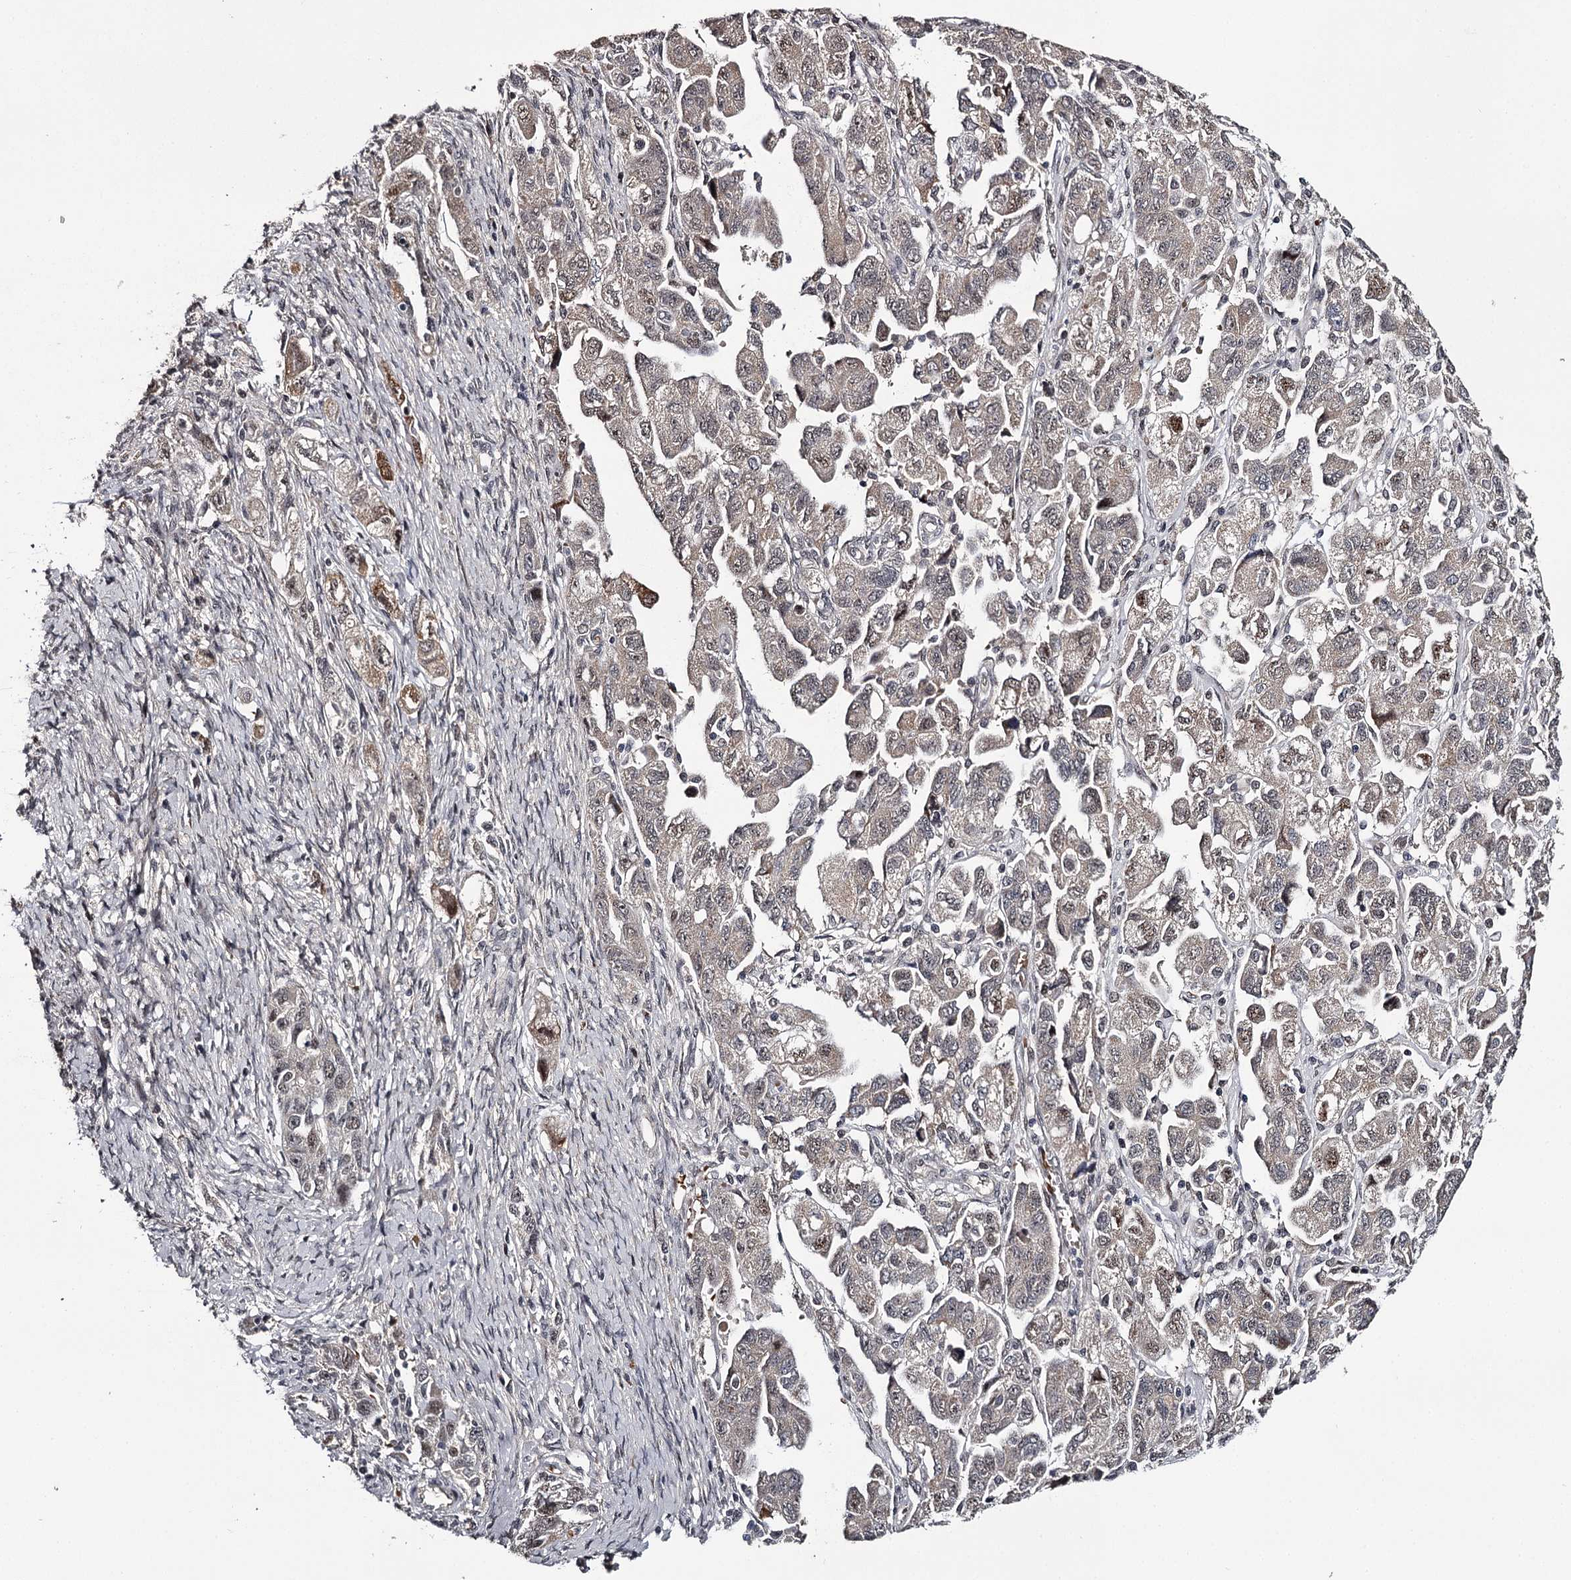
{"staining": {"intensity": "moderate", "quantity": "<25%", "location": "cytoplasmic/membranous"}, "tissue": "ovarian cancer", "cell_type": "Tumor cells", "image_type": "cancer", "snomed": [{"axis": "morphology", "description": "Carcinoma, NOS"}, {"axis": "morphology", "description": "Cystadenocarcinoma, serous, NOS"}, {"axis": "topography", "description": "Ovary"}], "caption": "Immunohistochemical staining of human ovarian cancer (serous cystadenocarcinoma) shows low levels of moderate cytoplasmic/membranous protein positivity in approximately <25% of tumor cells.", "gene": "RNF44", "patient": {"sex": "female", "age": 69}}